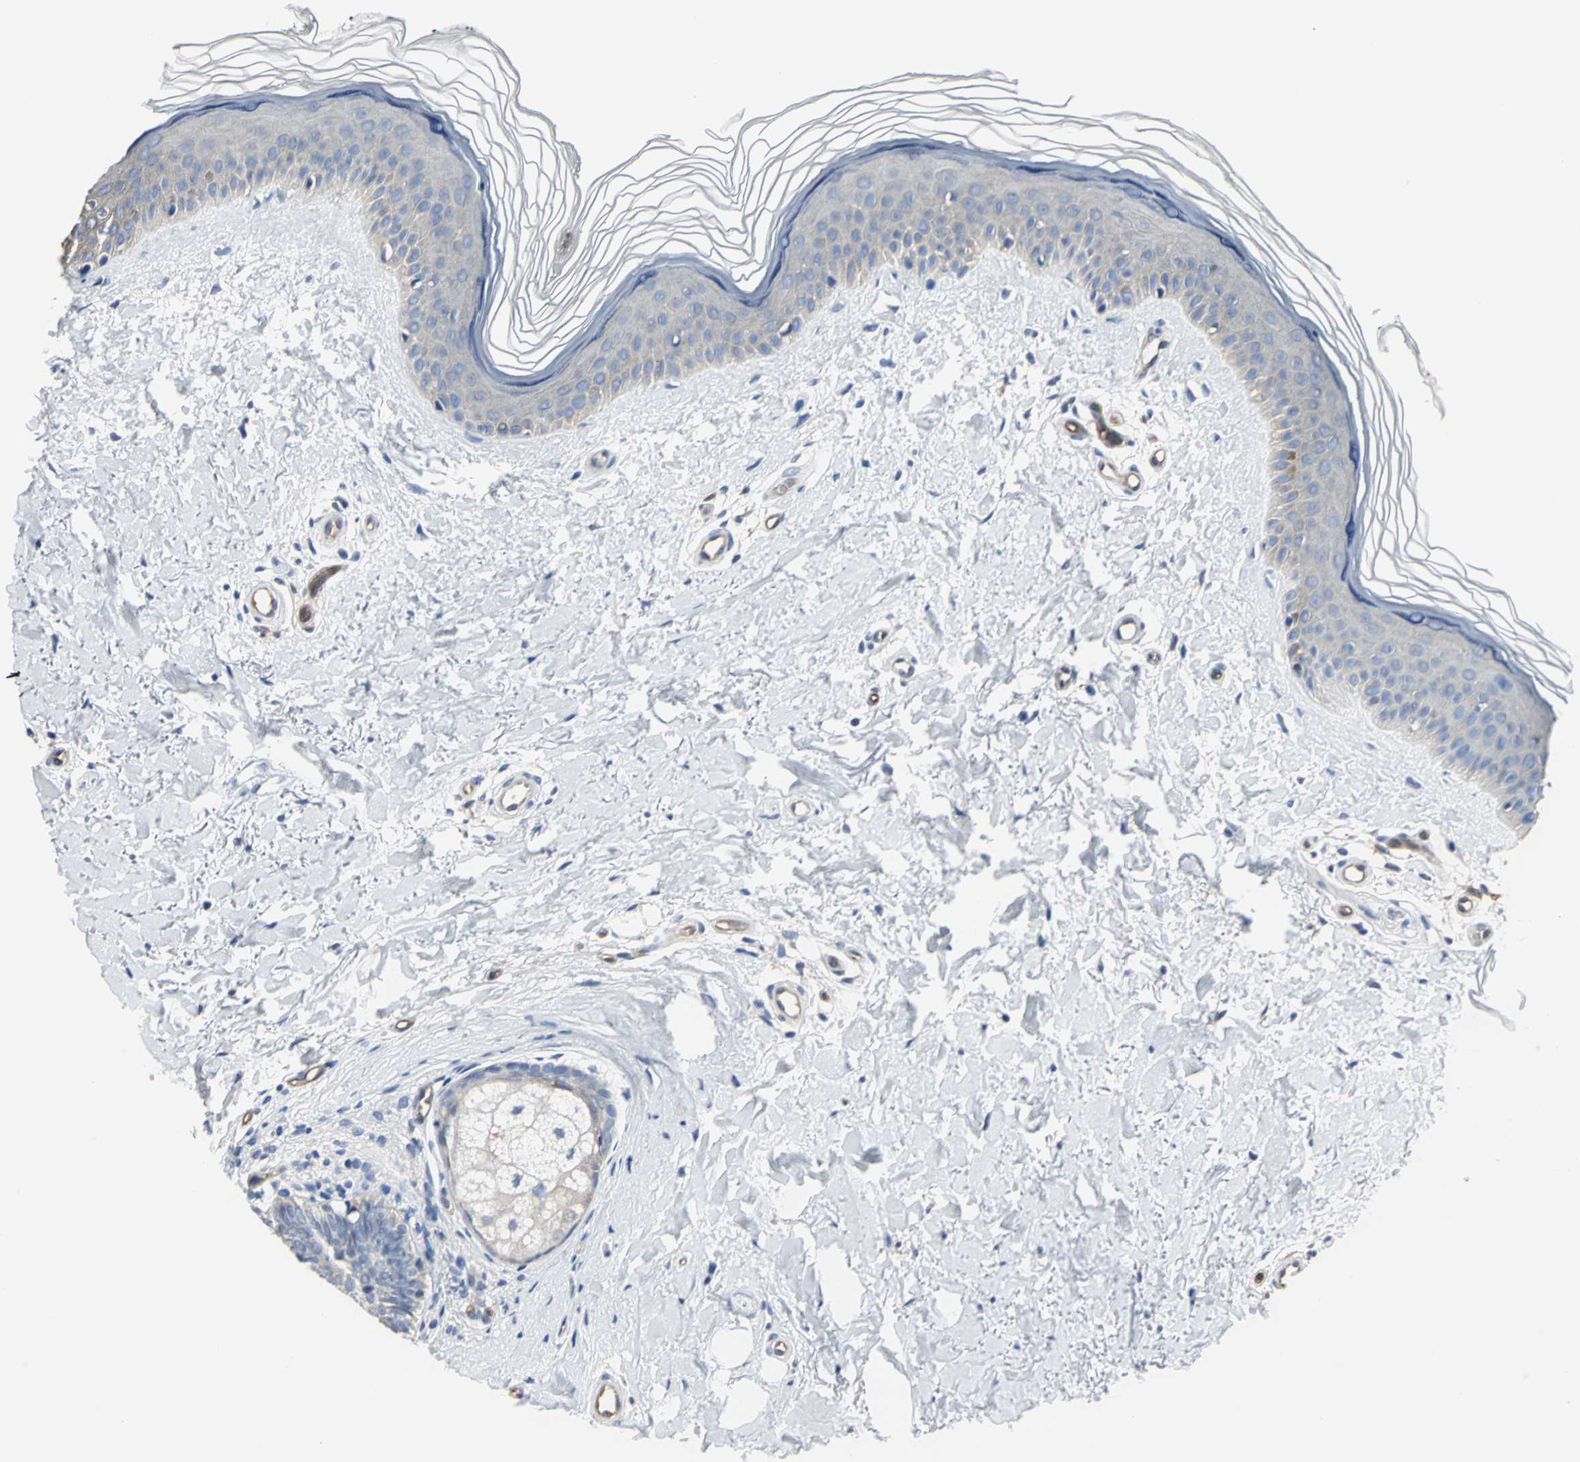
{"staining": {"intensity": "negative", "quantity": "none", "location": "none"}, "tissue": "skin", "cell_type": "Fibroblasts", "image_type": "normal", "snomed": [{"axis": "morphology", "description": "Normal tissue, NOS"}, {"axis": "topography", "description": "Skin"}], "caption": "Immunohistochemistry photomicrograph of normal skin: human skin stained with DAB (3,3'-diaminobenzidine) displays no significant protein staining in fibroblasts.", "gene": "CHRNB1", "patient": {"sex": "female", "age": 19}}